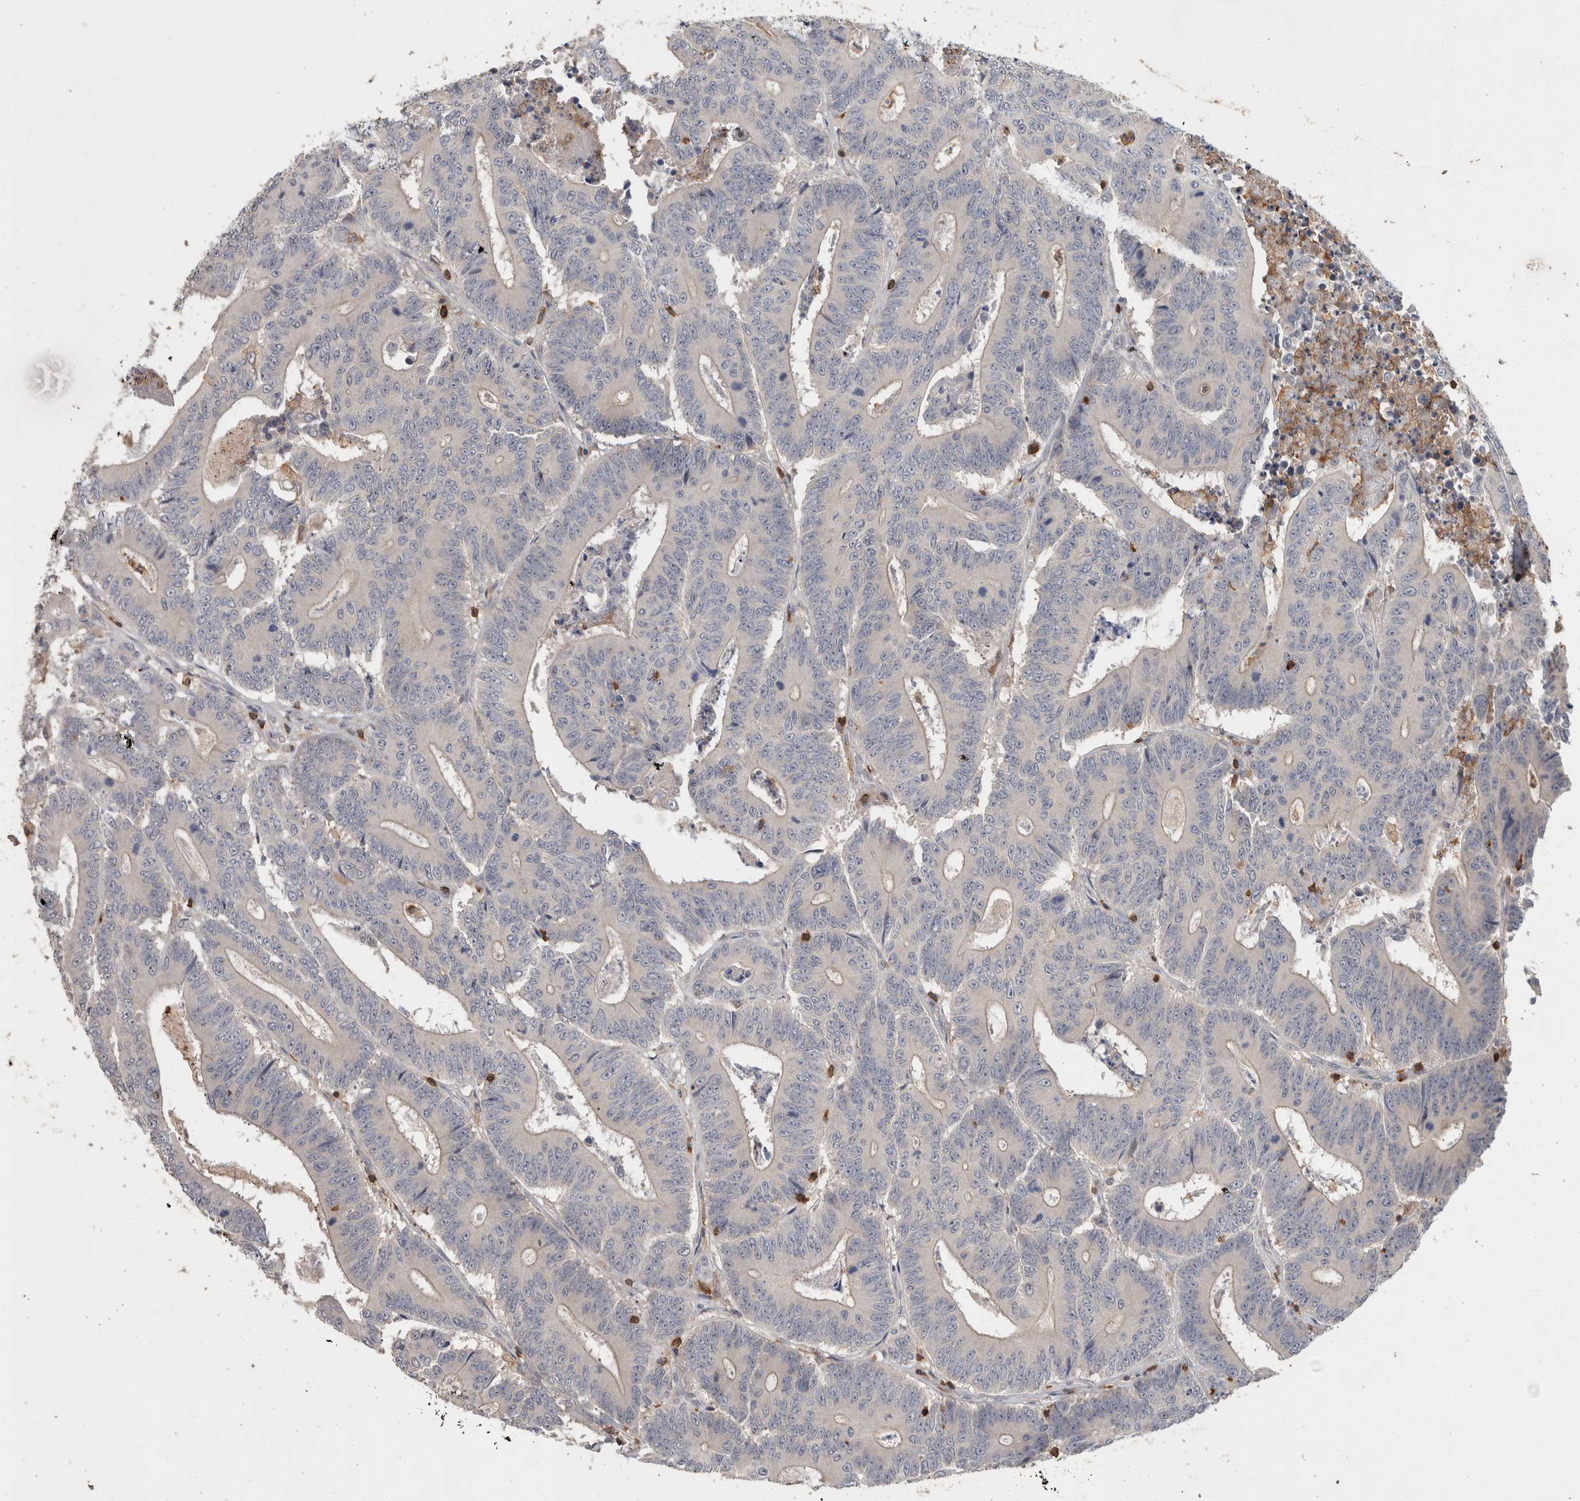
{"staining": {"intensity": "negative", "quantity": "none", "location": "none"}, "tissue": "colorectal cancer", "cell_type": "Tumor cells", "image_type": "cancer", "snomed": [{"axis": "morphology", "description": "Adenocarcinoma, NOS"}, {"axis": "topography", "description": "Colon"}], "caption": "An immunohistochemistry photomicrograph of colorectal cancer is shown. There is no staining in tumor cells of colorectal cancer.", "gene": "GFRA2", "patient": {"sex": "male", "age": 83}}